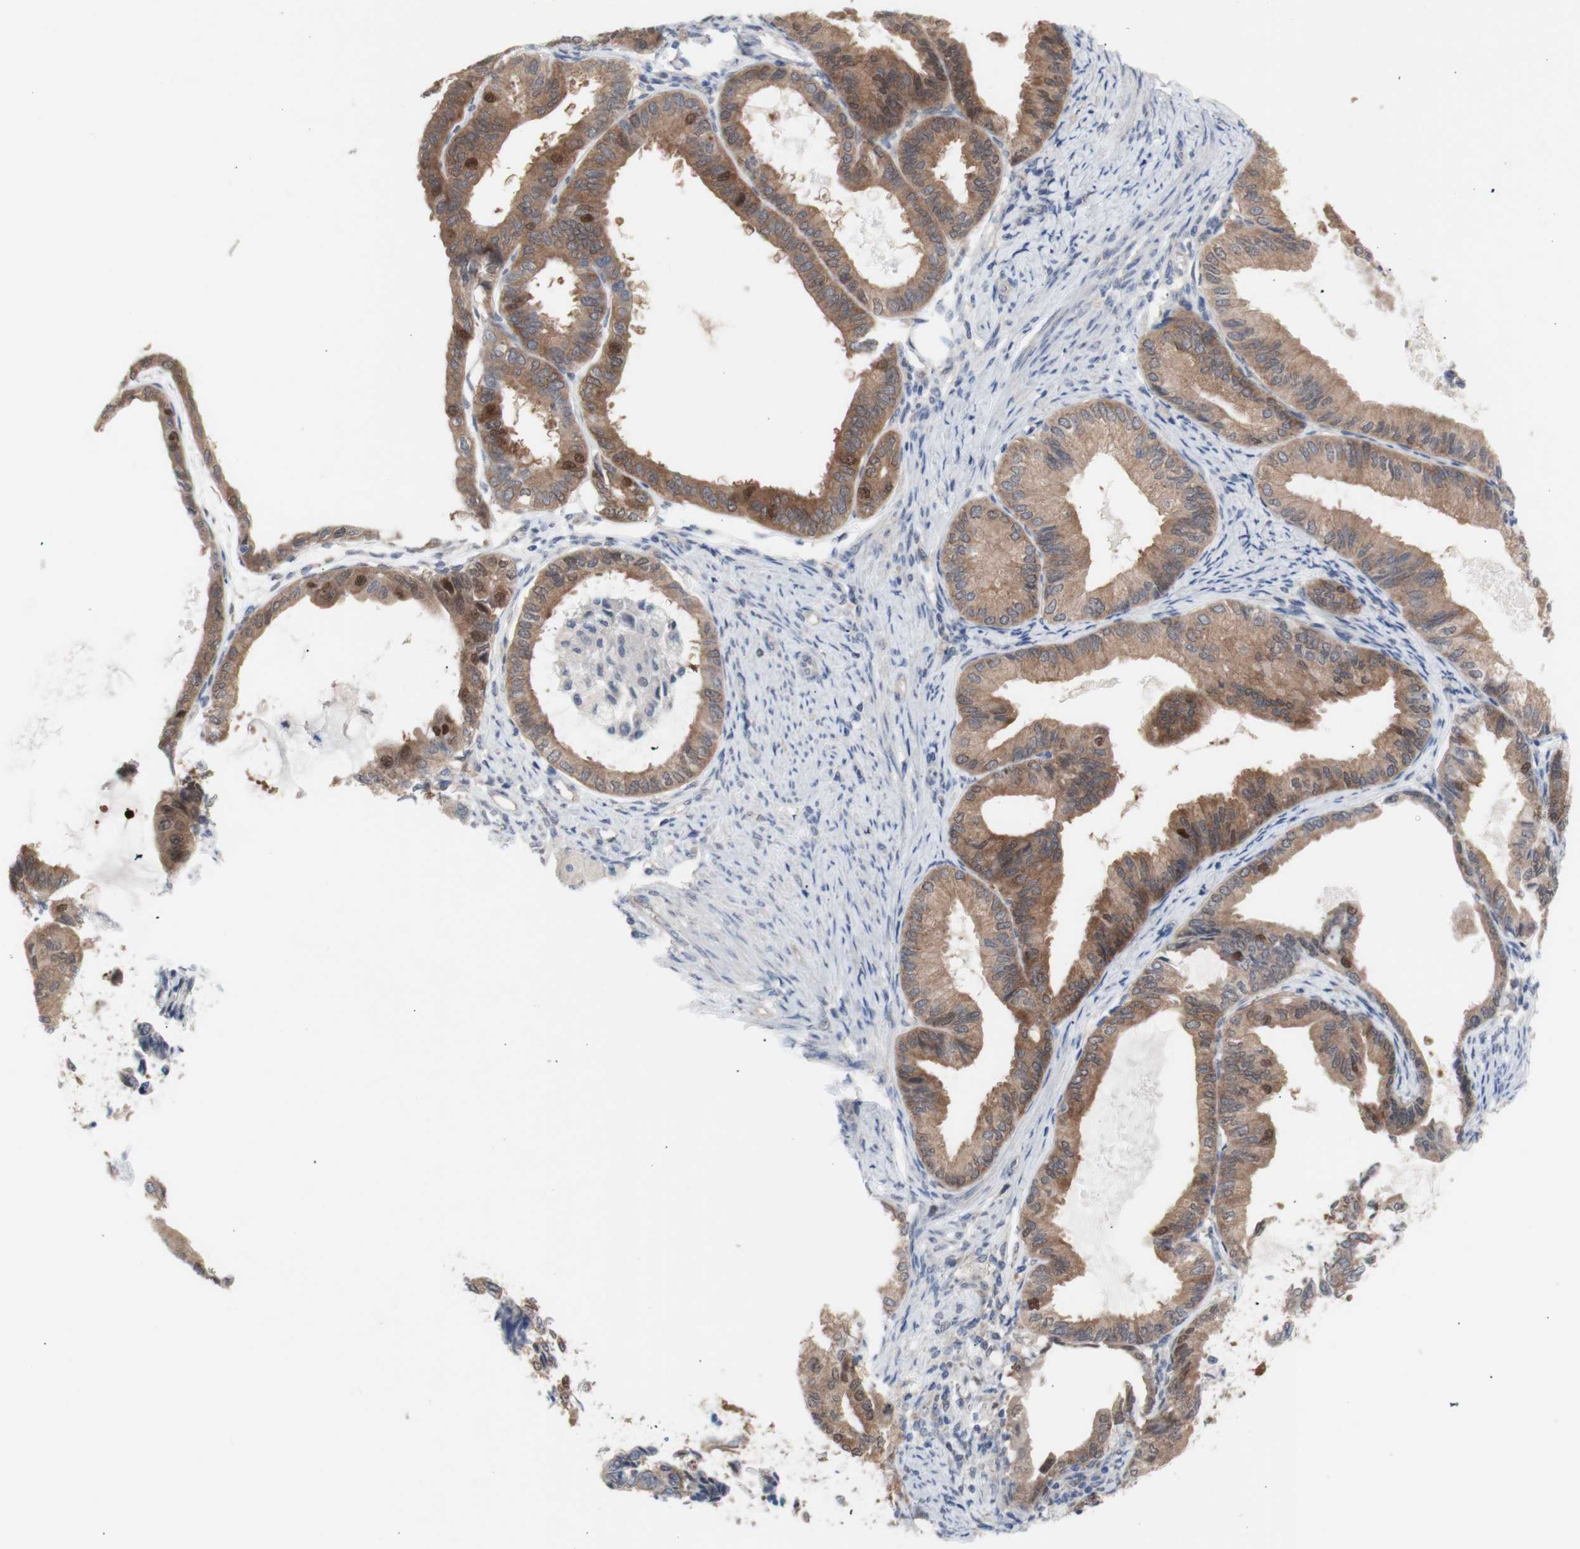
{"staining": {"intensity": "moderate", "quantity": "25%-75%", "location": "cytoplasmic/membranous,nuclear"}, "tissue": "endometrial cancer", "cell_type": "Tumor cells", "image_type": "cancer", "snomed": [{"axis": "morphology", "description": "Adenocarcinoma, NOS"}, {"axis": "topography", "description": "Endometrium"}], "caption": "Immunohistochemical staining of human endometrial cancer shows moderate cytoplasmic/membranous and nuclear protein positivity in about 25%-75% of tumor cells. Immunohistochemistry stains the protein in brown and the nuclei are stained blue.", "gene": "PRMT5", "patient": {"sex": "female", "age": 86}}